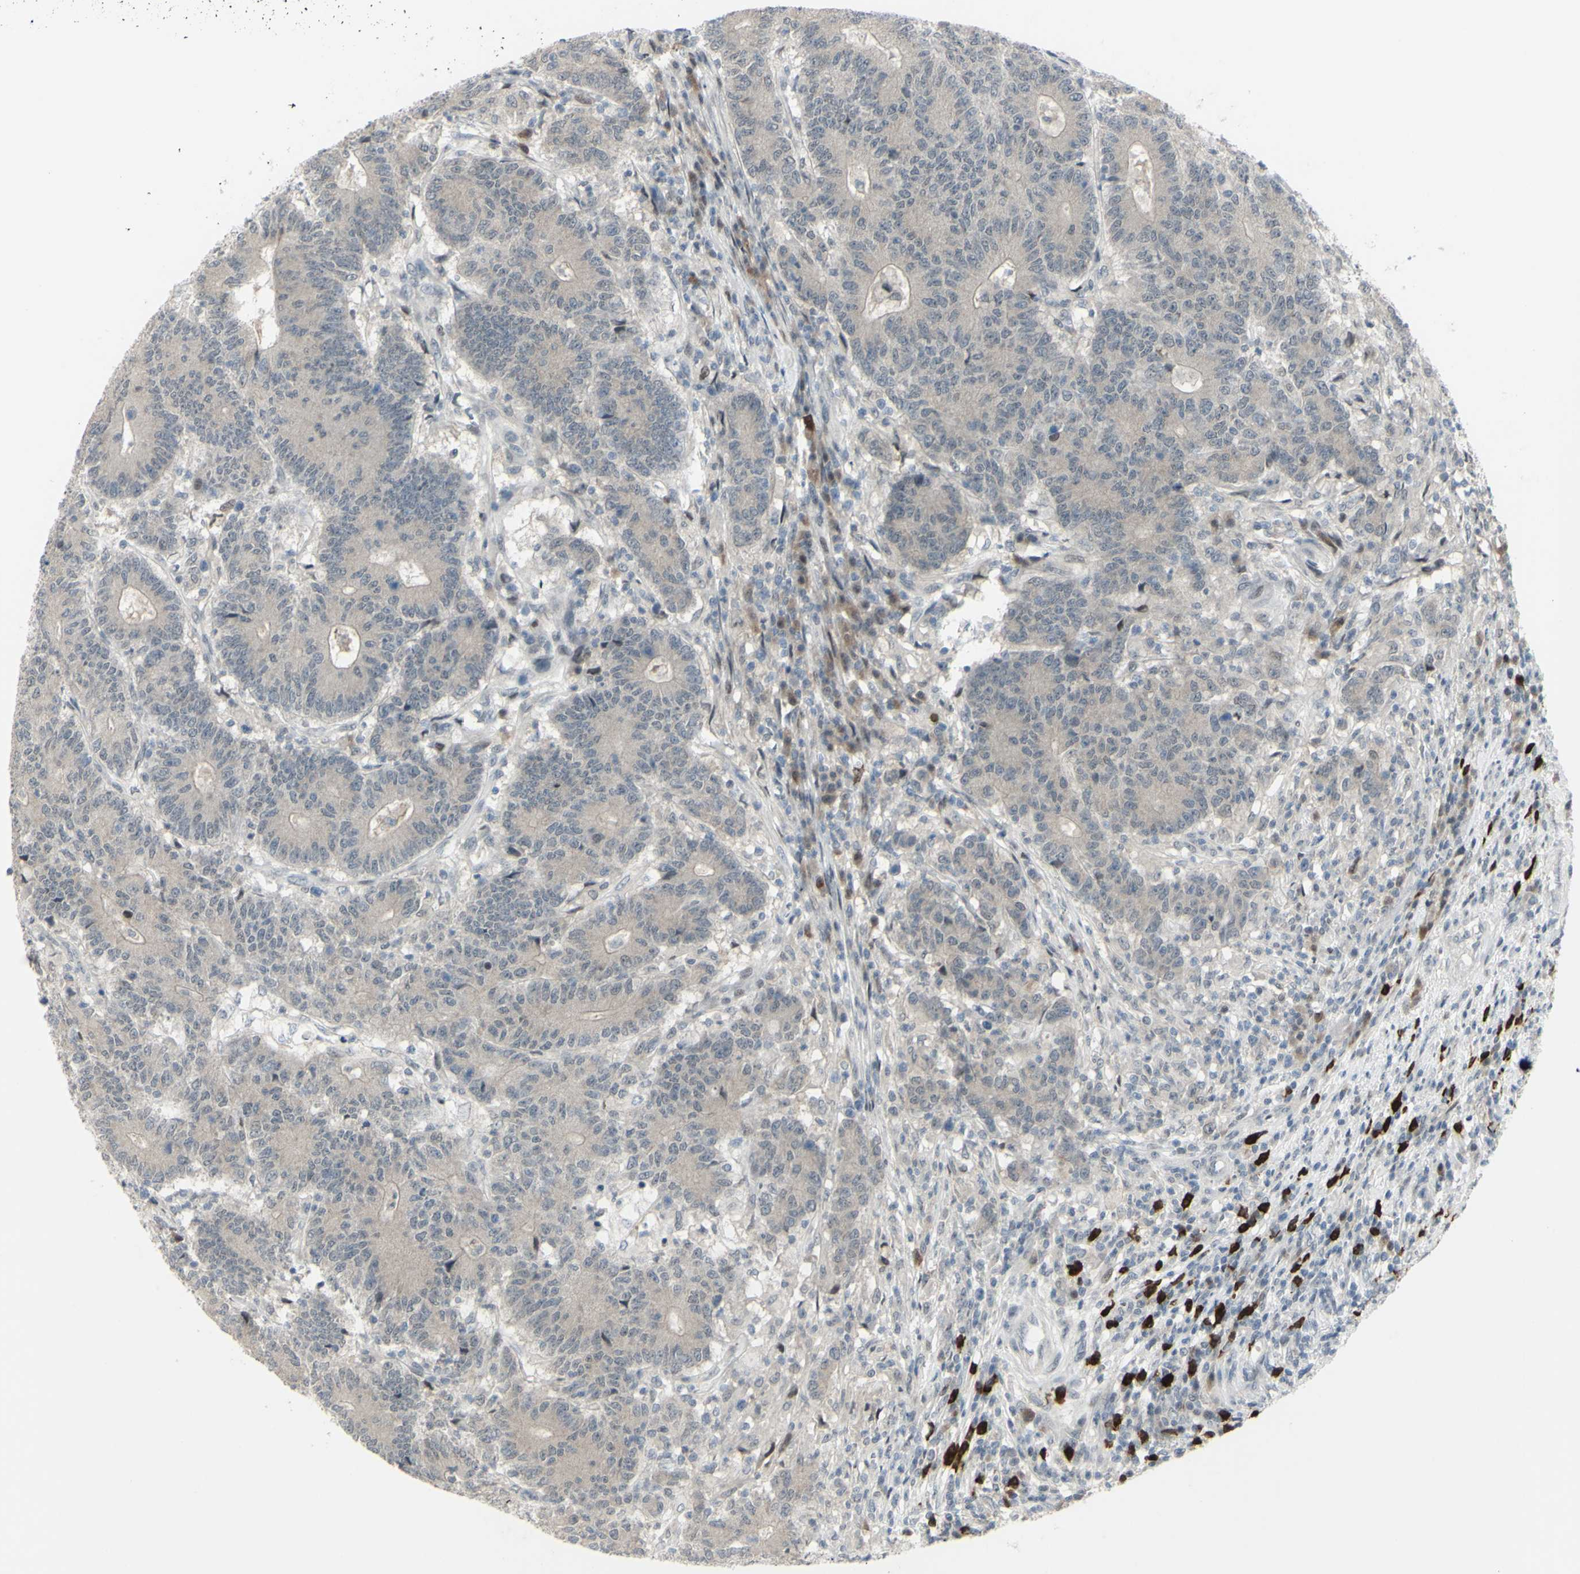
{"staining": {"intensity": "negative", "quantity": "none", "location": "none"}, "tissue": "colorectal cancer", "cell_type": "Tumor cells", "image_type": "cancer", "snomed": [{"axis": "morphology", "description": "Normal tissue, NOS"}, {"axis": "morphology", "description": "Adenocarcinoma, NOS"}, {"axis": "topography", "description": "Colon"}], "caption": "Histopathology image shows no protein positivity in tumor cells of colorectal cancer tissue.", "gene": "ETNK1", "patient": {"sex": "female", "age": 75}}